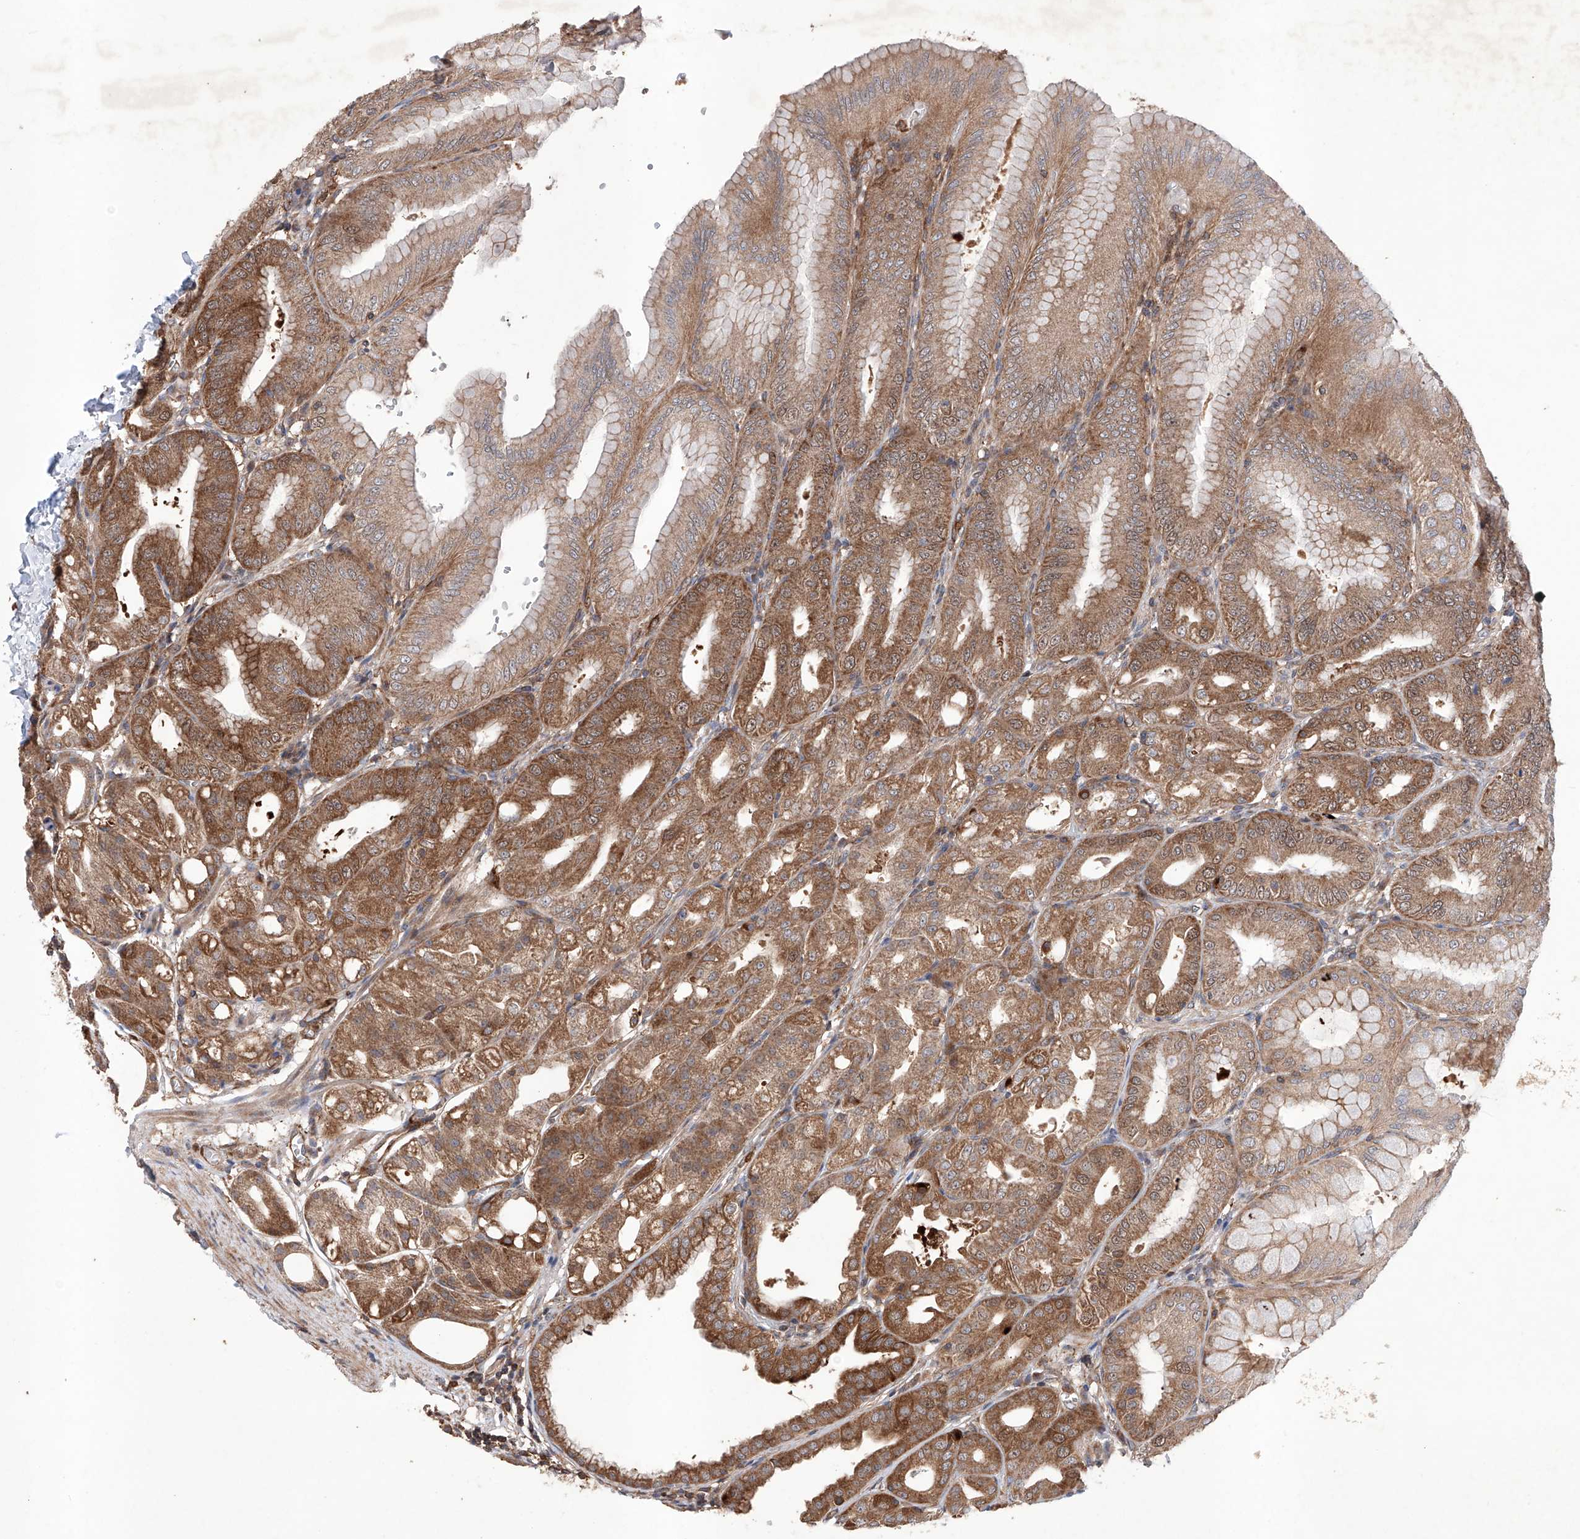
{"staining": {"intensity": "moderate", "quantity": ">75%", "location": "cytoplasmic/membranous"}, "tissue": "stomach", "cell_type": "Glandular cells", "image_type": "normal", "snomed": [{"axis": "morphology", "description": "Normal tissue, NOS"}, {"axis": "topography", "description": "Stomach, lower"}], "caption": "Immunohistochemical staining of normal stomach displays >75% levels of moderate cytoplasmic/membranous protein expression in approximately >75% of glandular cells.", "gene": "TIMM23", "patient": {"sex": "male", "age": 71}}